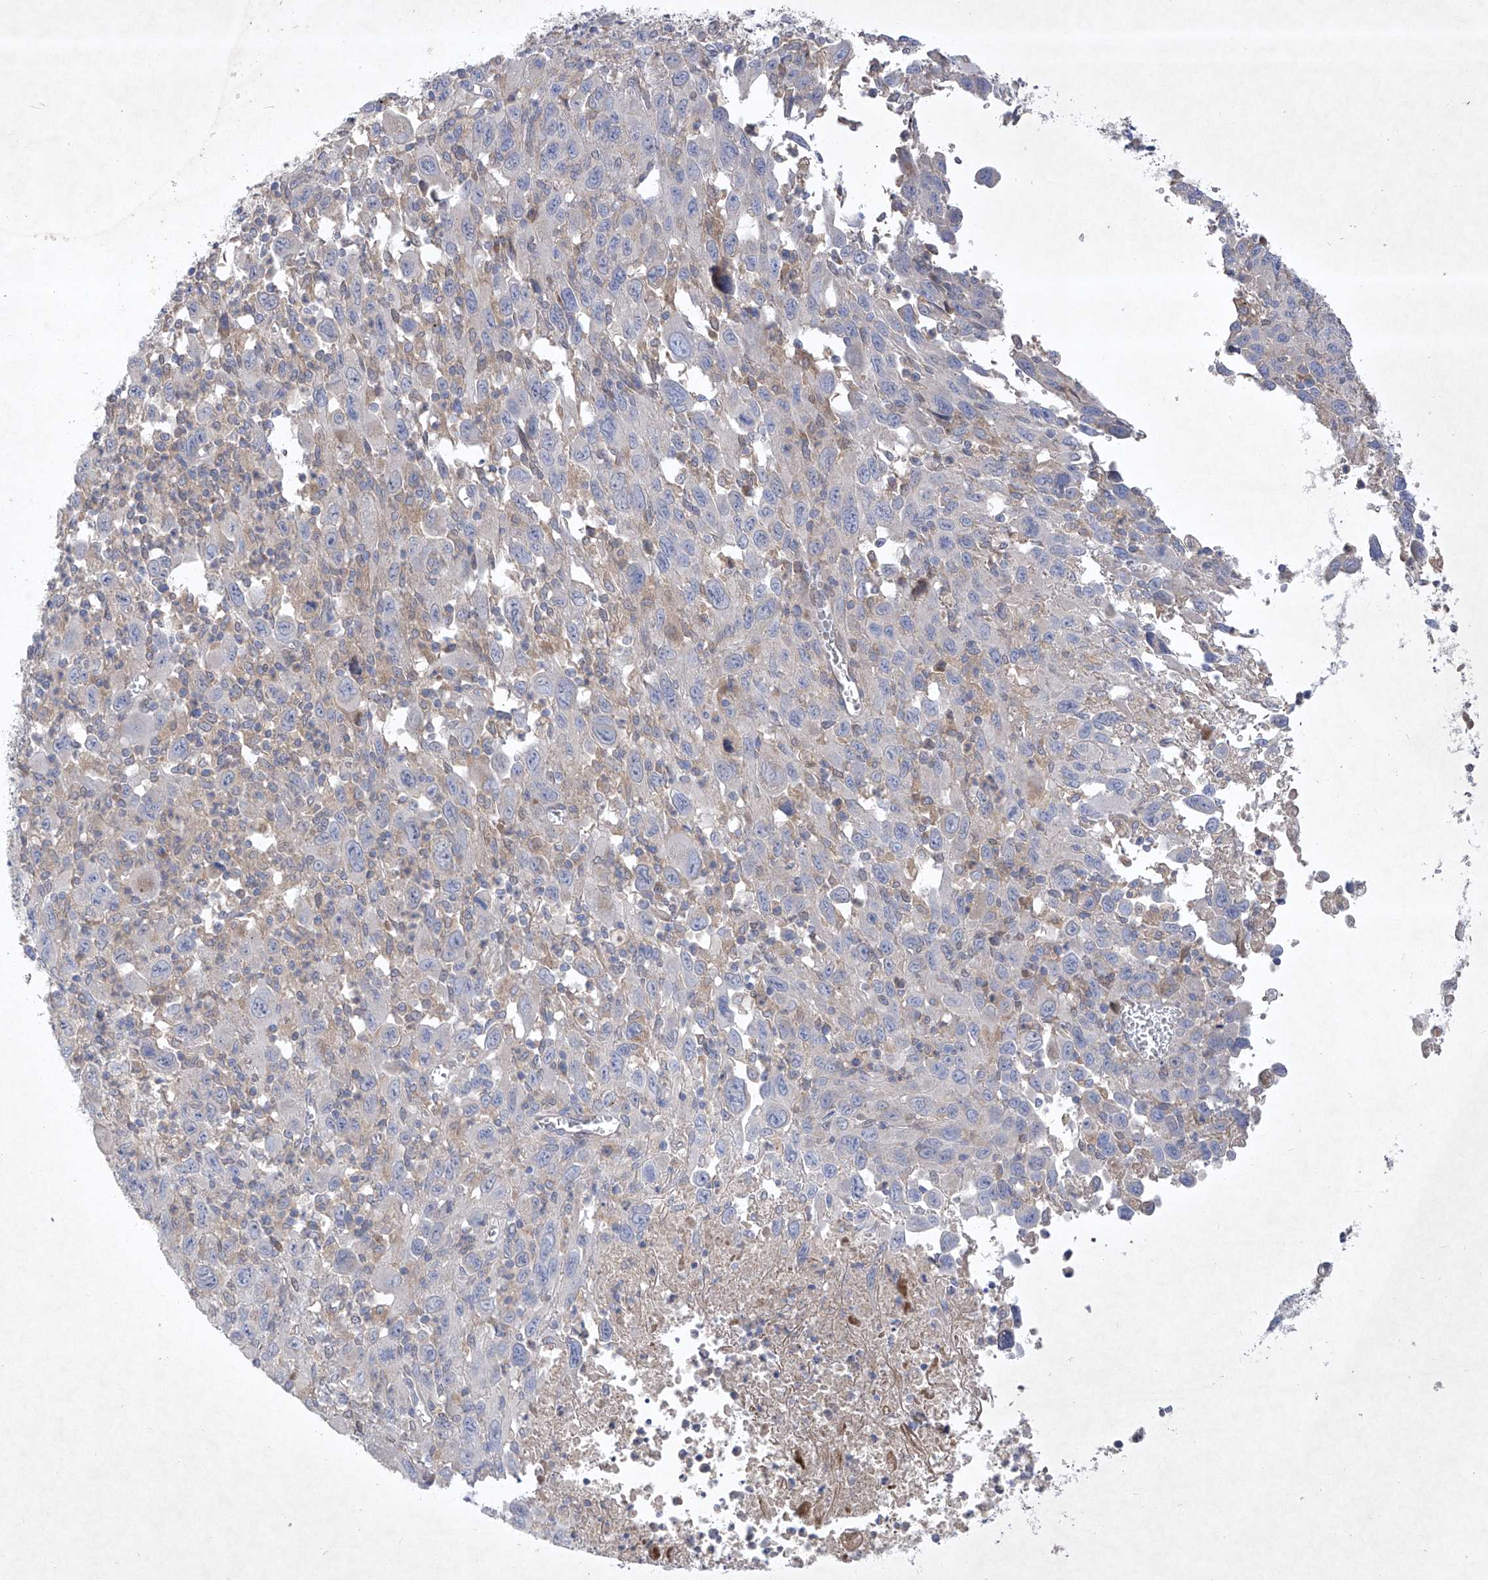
{"staining": {"intensity": "negative", "quantity": "none", "location": "none"}, "tissue": "melanoma", "cell_type": "Tumor cells", "image_type": "cancer", "snomed": [{"axis": "morphology", "description": "Malignant melanoma, Metastatic site"}, {"axis": "topography", "description": "Skin"}], "caption": "DAB (3,3'-diaminobenzidine) immunohistochemical staining of malignant melanoma (metastatic site) displays no significant staining in tumor cells.", "gene": "COQ3", "patient": {"sex": "female", "age": 56}}